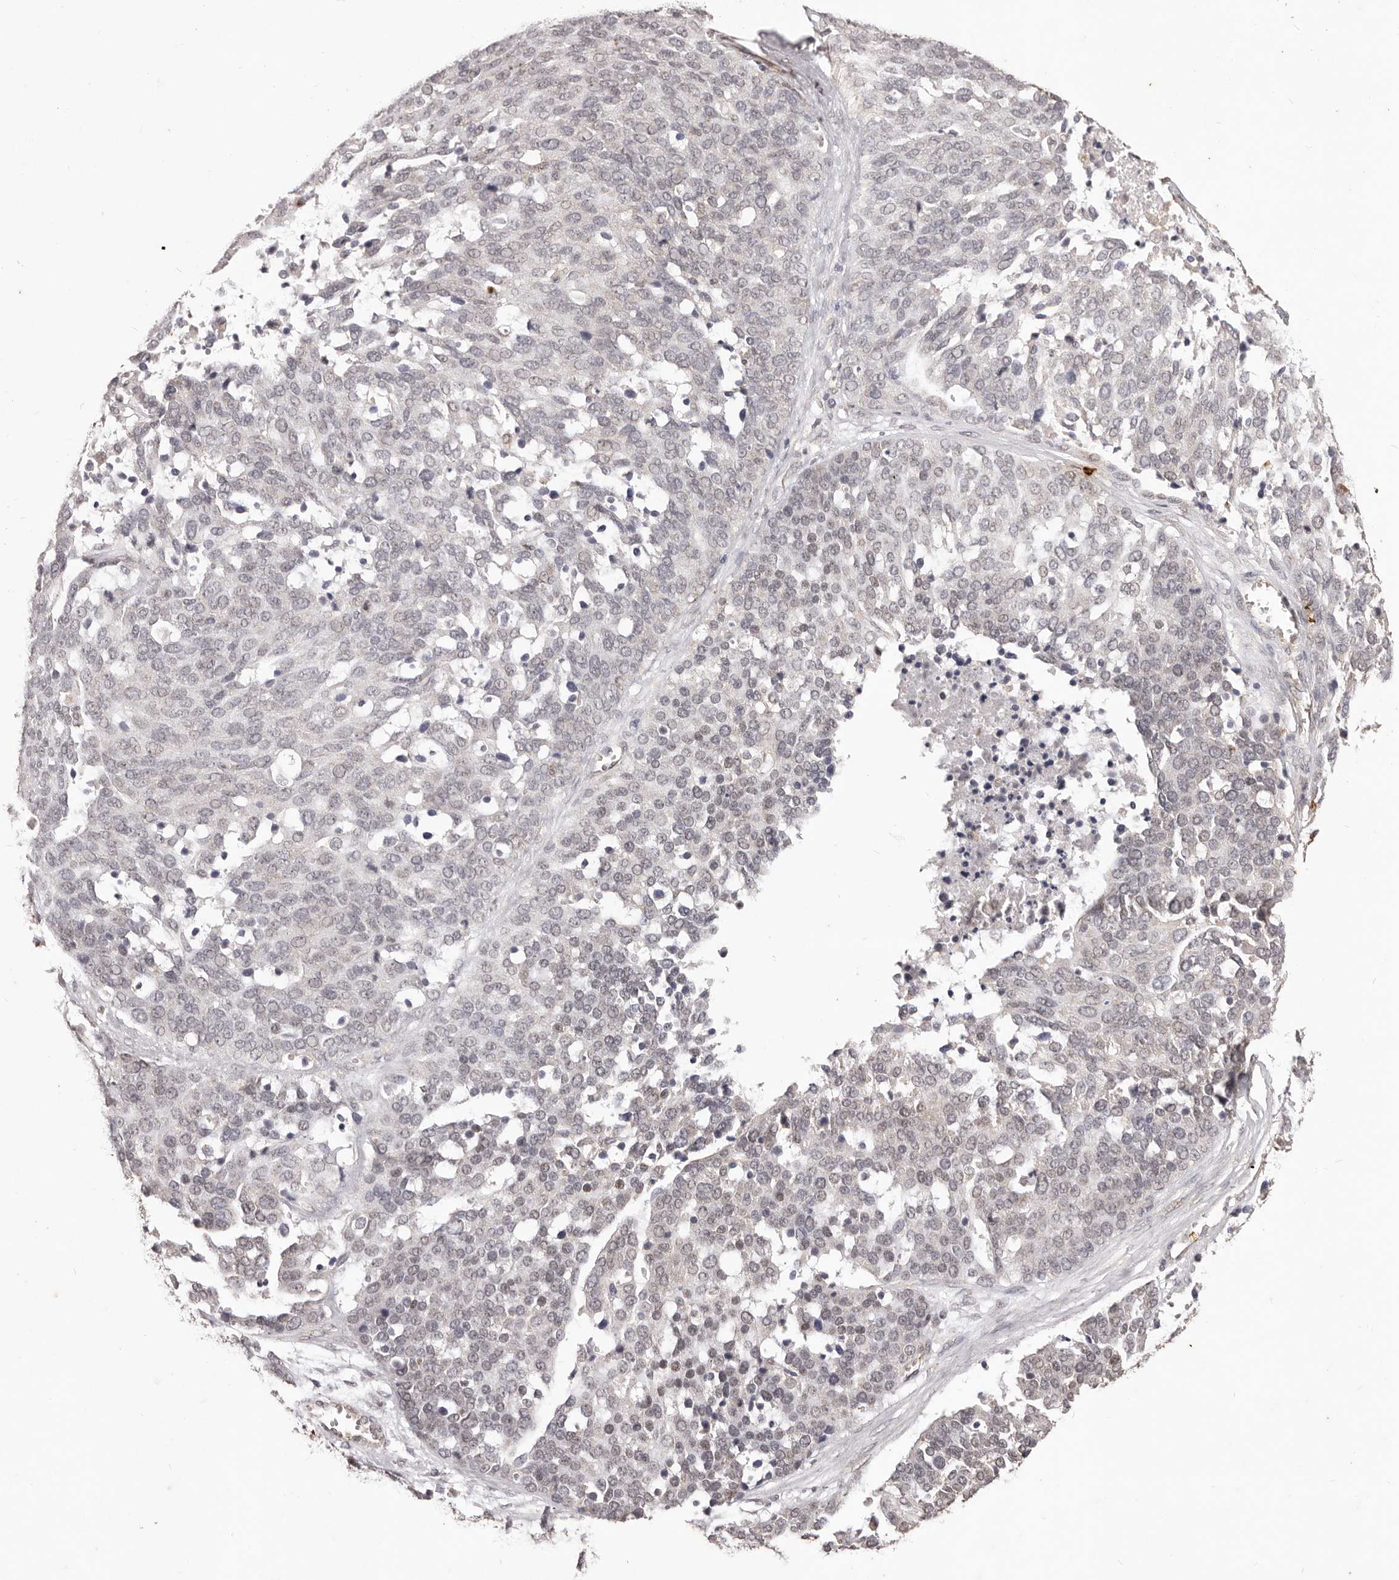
{"staining": {"intensity": "weak", "quantity": "<25%", "location": "nuclear"}, "tissue": "ovarian cancer", "cell_type": "Tumor cells", "image_type": "cancer", "snomed": [{"axis": "morphology", "description": "Cystadenocarcinoma, serous, NOS"}, {"axis": "topography", "description": "Ovary"}], "caption": "Immunohistochemical staining of human ovarian cancer (serous cystadenocarcinoma) shows no significant staining in tumor cells.", "gene": "RPS6KA5", "patient": {"sex": "female", "age": 44}}